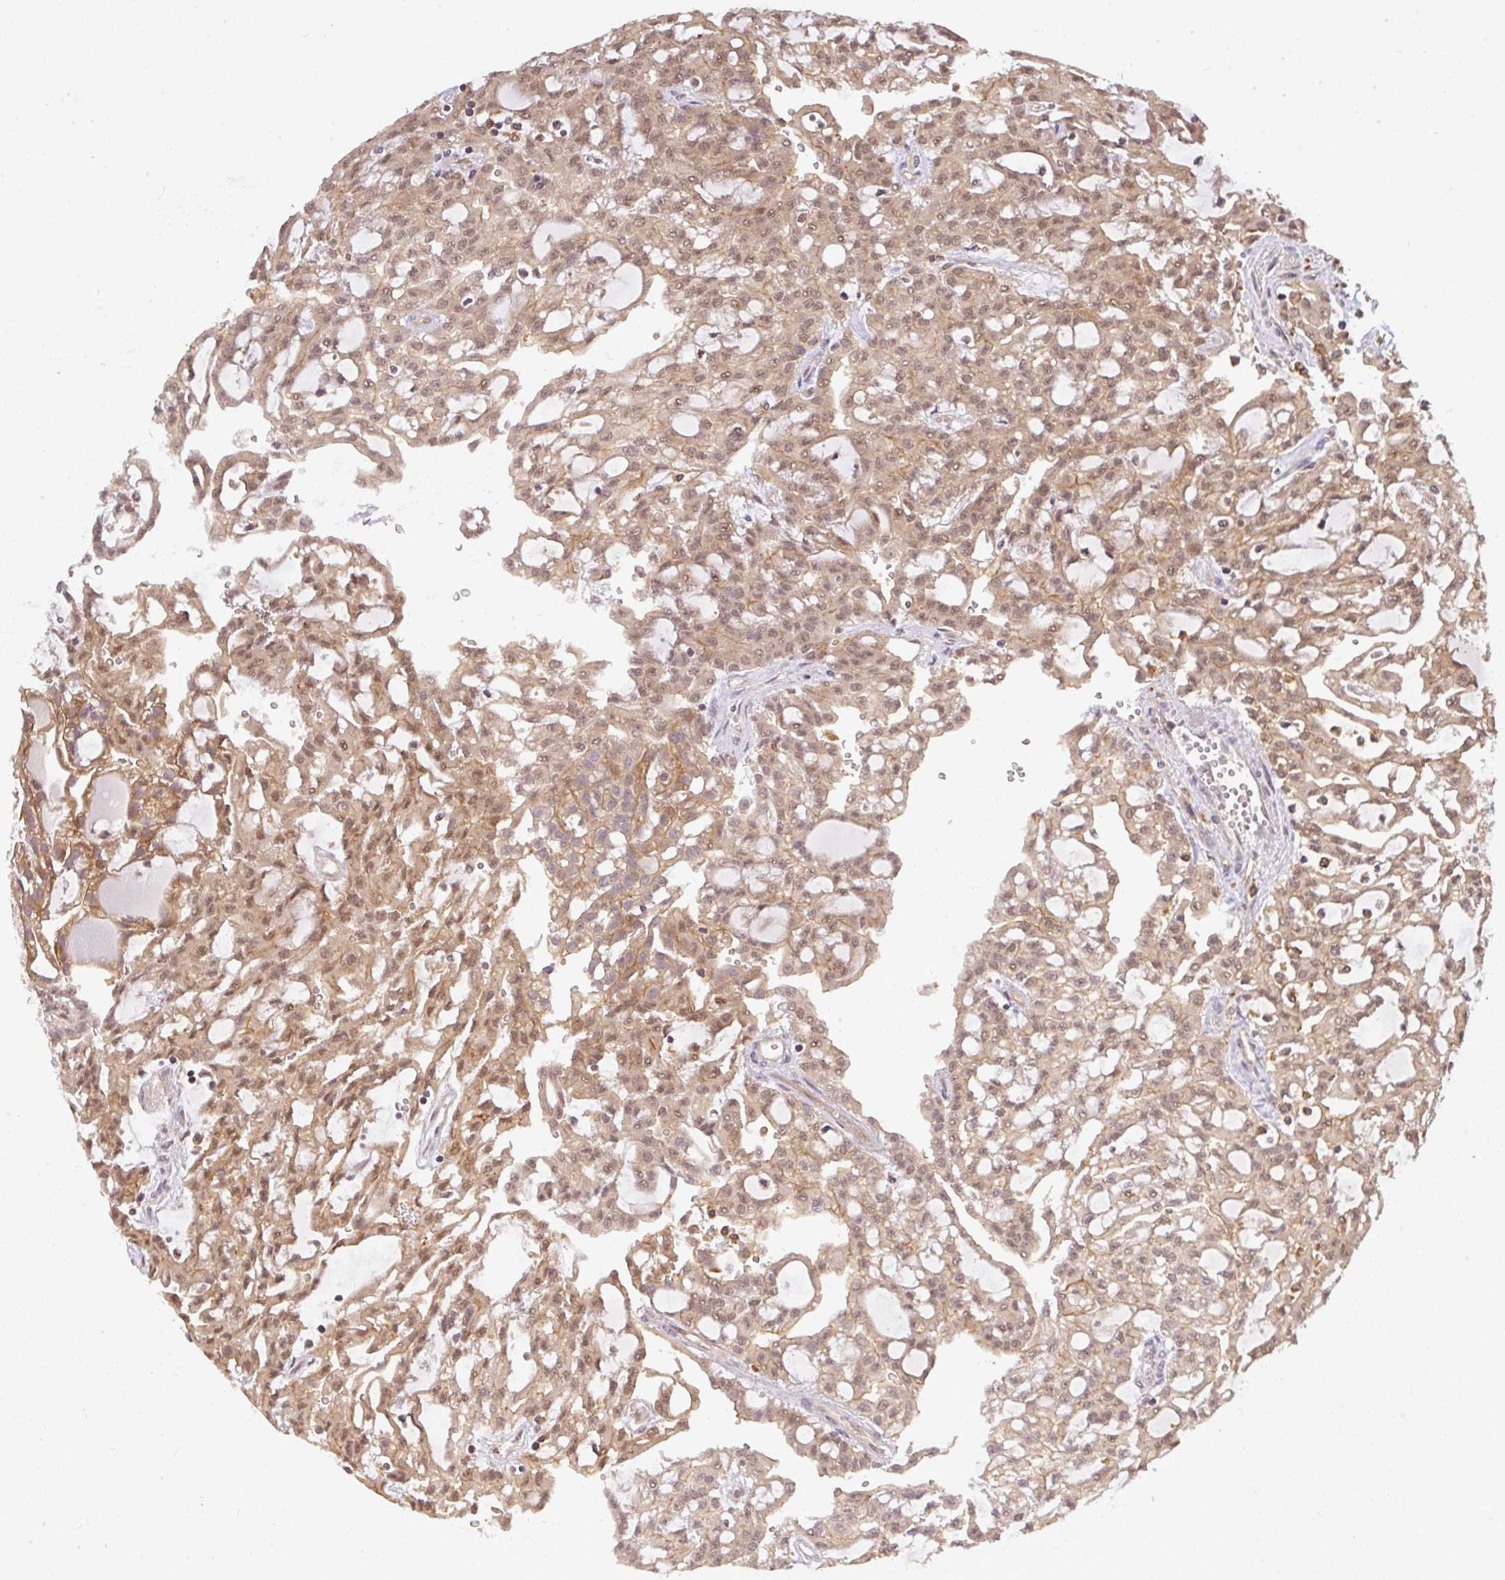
{"staining": {"intensity": "weak", "quantity": ">75%", "location": "cytoplasmic/membranous,nuclear"}, "tissue": "renal cancer", "cell_type": "Tumor cells", "image_type": "cancer", "snomed": [{"axis": "morphology", "description": "Adenocarcinoma, NOS"}, {"axis": "topography", "description": "Kidney"}], "caption": "Immunohistochemical staining of human renal cancer (adenocarcinoma) reveals low levels of weak cytoplasmic/membranous and nuclear positivity in approximately >75% of tumor cells.", "gene": "FAM153A", "patient": {"sex": "male", "age": 63}}